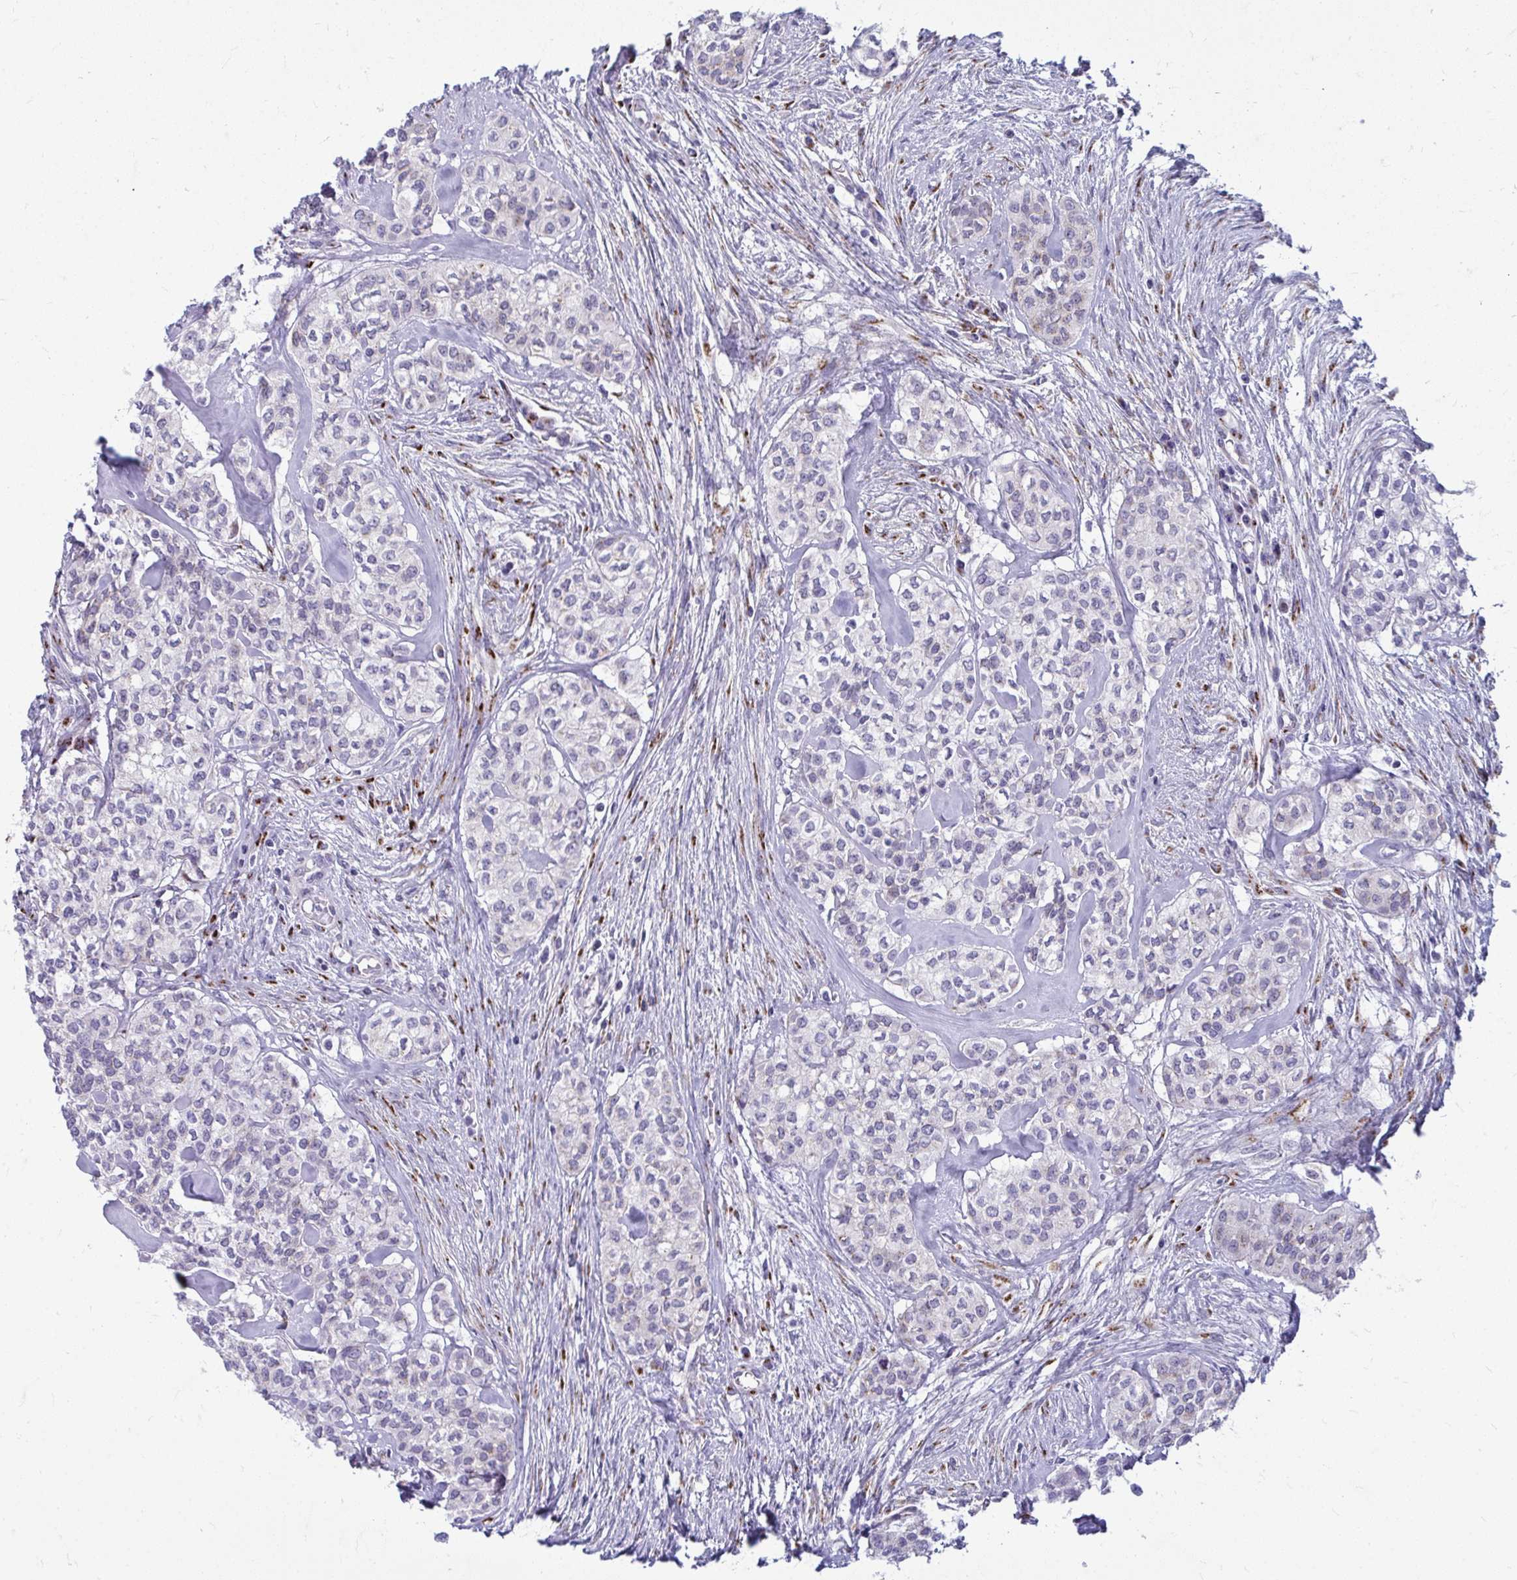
{"staining": {"intensity": "negative", "quantity": "none", "location": "none"}, "tissue": "head and neck cancer", "cell_type": "Tumor cells", "image_type": "cancer", "snomed": [{"axis": "morphology", "description": "Adenocarcinoma, NOS"}, {"axis": "topography", "description": "Head-Neck"}], "caption": "Immunohistochemistry micrograph of head and neck cancer stained for a protein (brown), which demonstrates no staining in tumor cells.", "gene": "DTX4", "patient": {"sex": "male", "age": 81}}